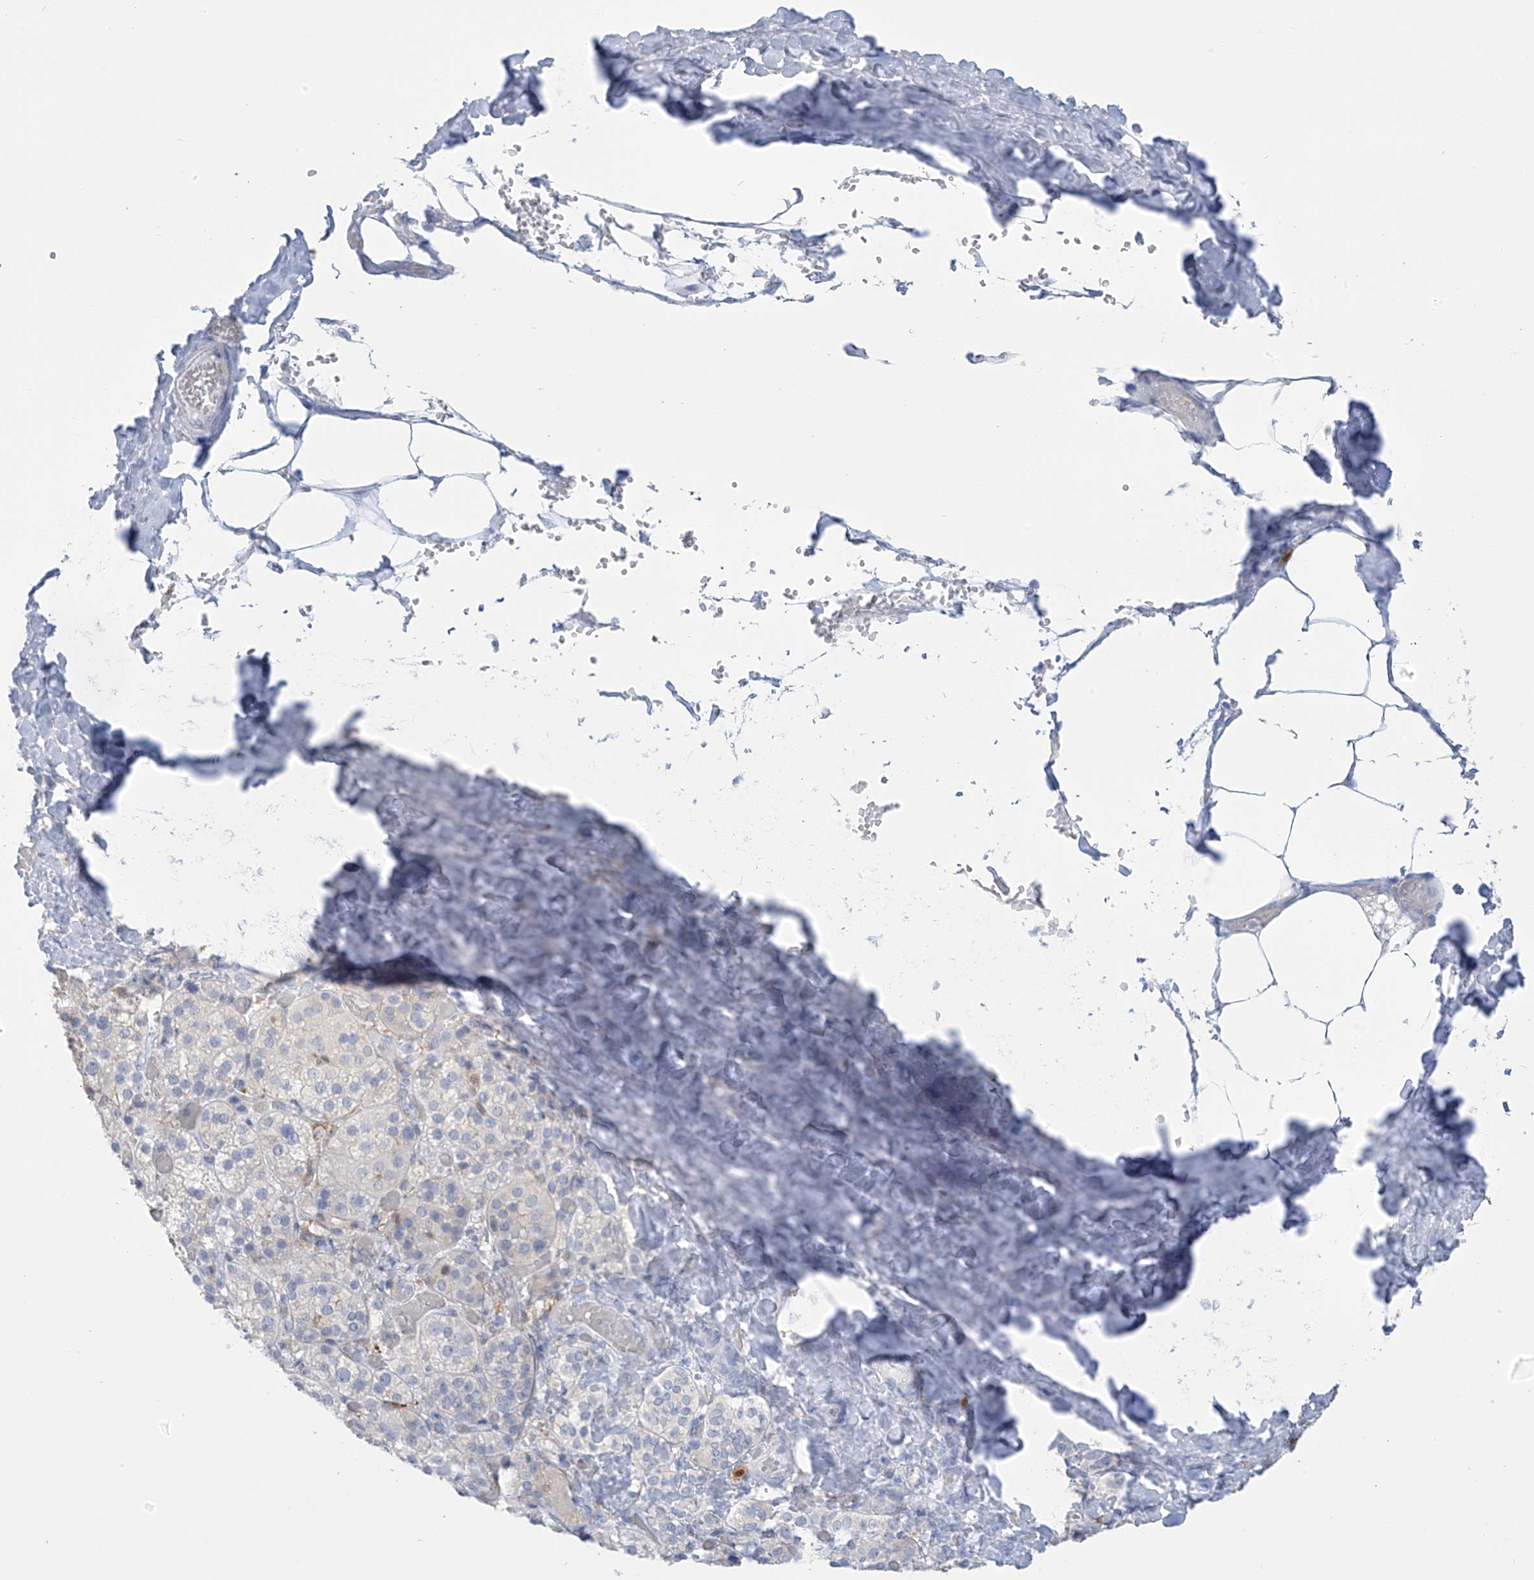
{"staining": {"intensity": "weak", "quantity": "<25%", "location": "cytoplasmic/membranous"}, "tissue": "adrenal gland", "cell_type": "Glandular cells", "image_type": "normal", "snomed": [{"axis": "morphology", "description": "Normal tissue, NOS"}, {"axis": "topography", "description": "Adrenal gland"}], "caption": "A photomicrograph of human adrenal gland is negative for staining in glandular cells. The staining was performed using DAB to visualize the protein expression in brown, while the nuclei were stained in blue with hematoxylin (Magnification: 20x).", "gene": "TRMT2B", "patient": {"sex": "female", "age": 59}}